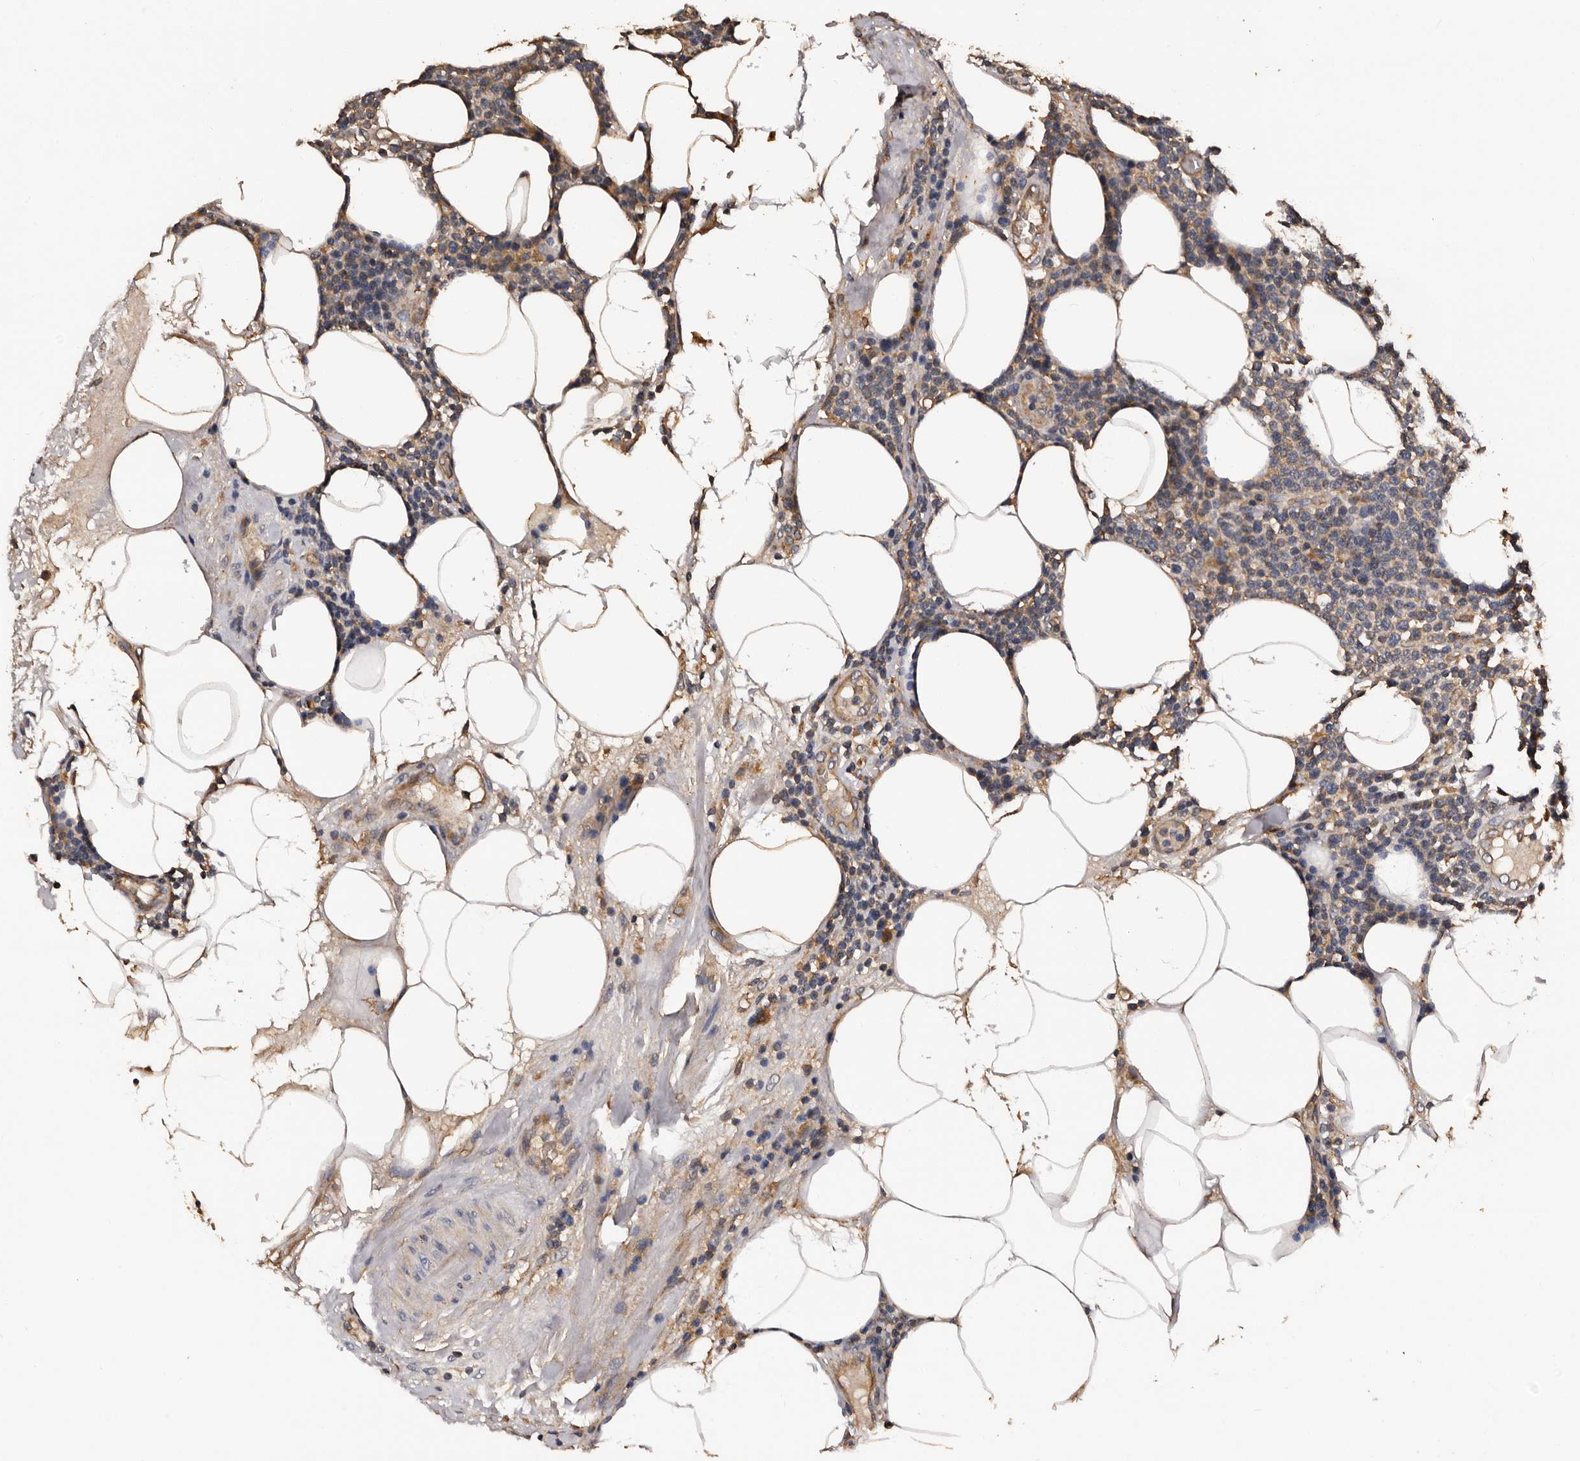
{"staining": {"intensity": "weak", "quantity": "<25%", "location": "cytoplasmic/membranous"}, "tissue": "lymphoma", "cell_type": "Tumor cells", "image_type": "cancer", "snomed": [{"axis": "morphology", "description": "Malignant lymphoma, non-Hodgkin's type, High grade"}, {"axis": "topography", "description": "Lymph node"}], "caption": "This is a image of immunohistochemistry staining of malignant lymphoma, non-Hodgkin's type (high-grade), which shows no expression in tumor cells.", "gene": "ADCK5", "patient": {"sex": "male", "age": 61}}